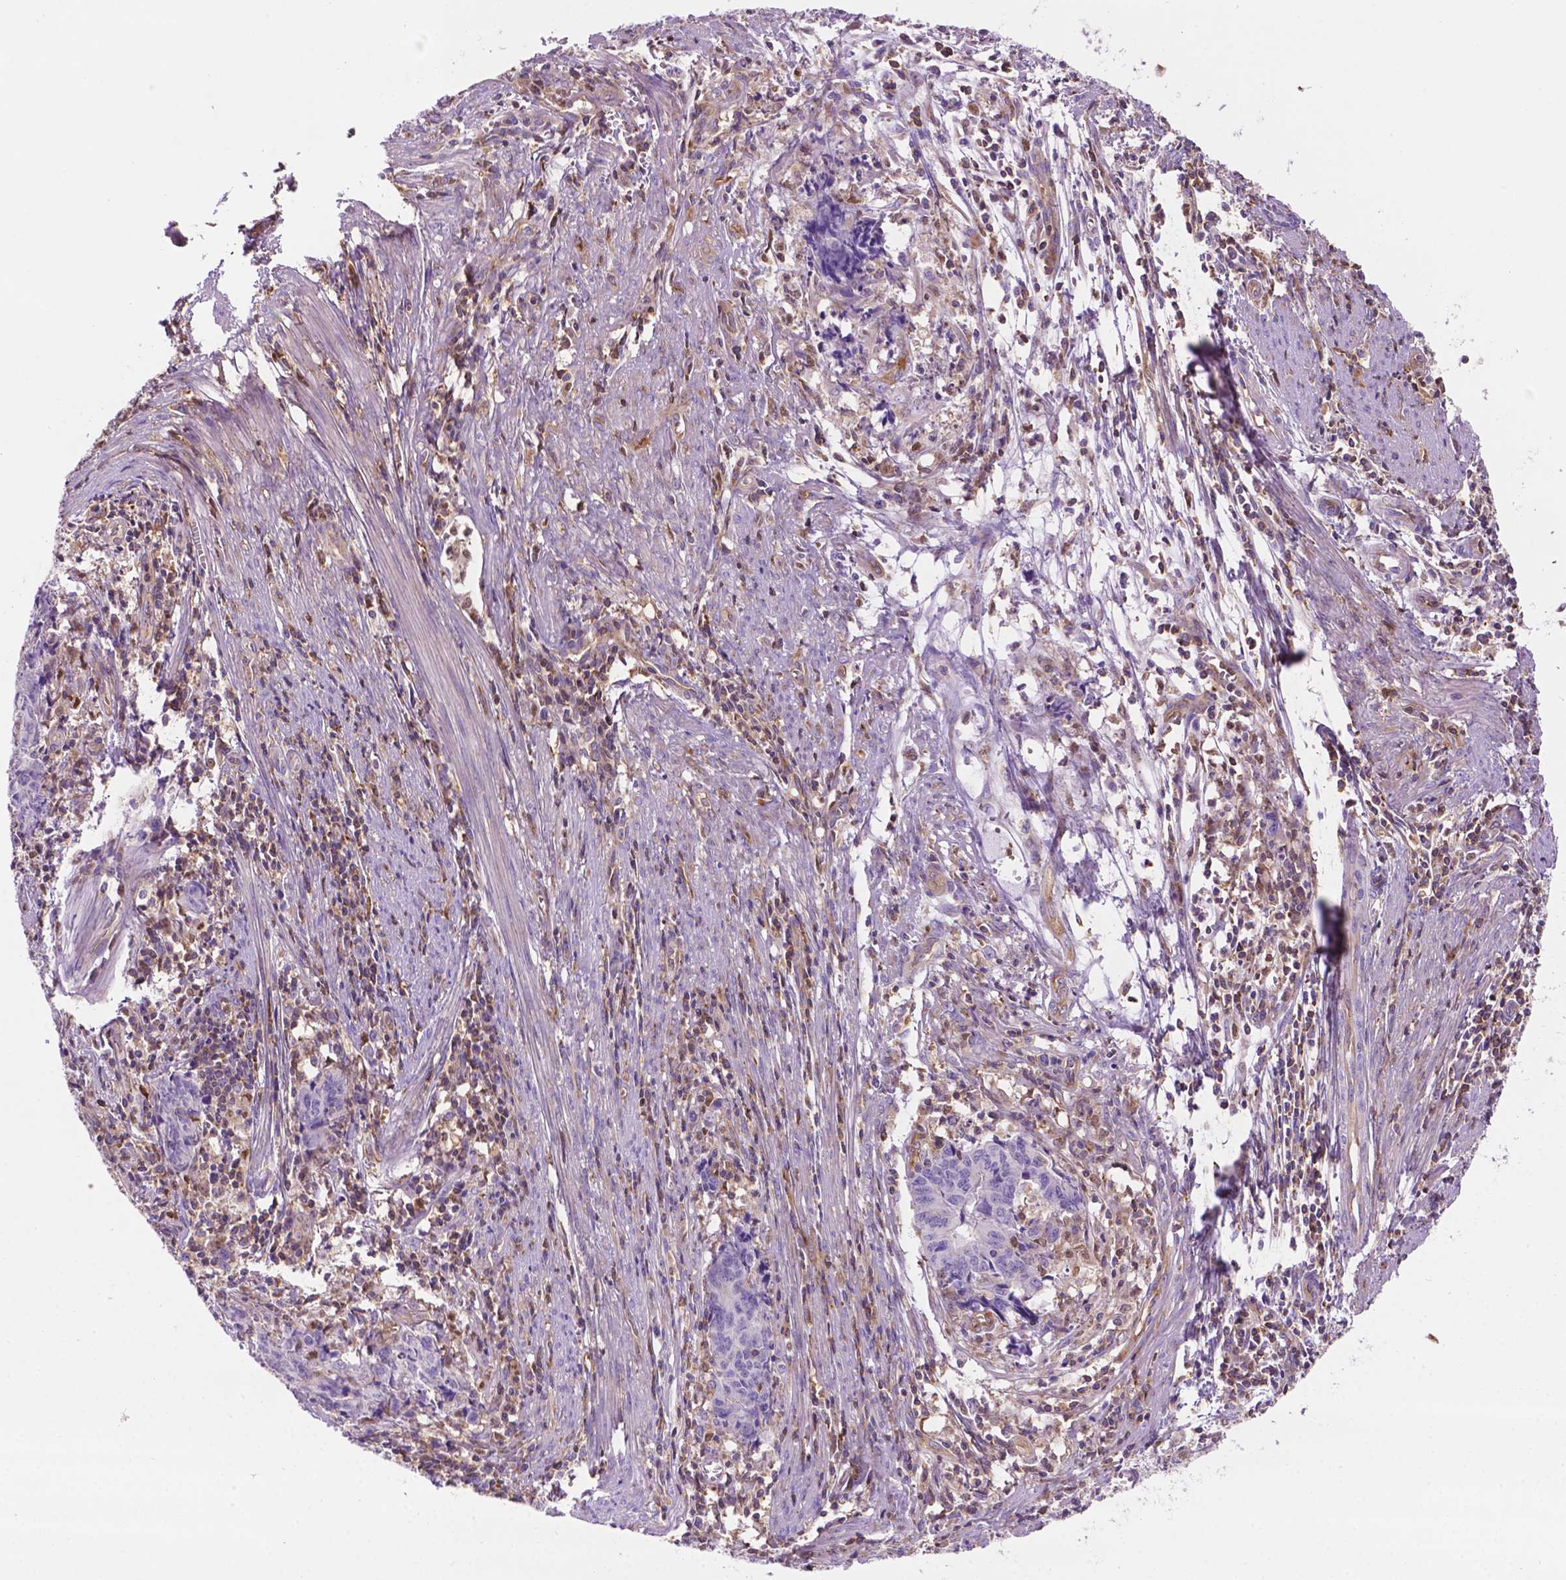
{"staining": {"intensity": "negative", "quantity": "none", "location": "none"}, "tissue": "endometrial cancer", "cell_type": "Tumor cells", "image_type": "cancer", "snomed": [{"axis": "morphology", "description": "Adenocarcinoma, NOS"}, {"axis": "topography", "description": "Endometrium"}], "caption": "Tumor cells are negative for brown protein staining in endometrial cancer. Nuclei are stained in blue.", "gene": "DCN", "patient": {"sex": "female", "age": 59}}